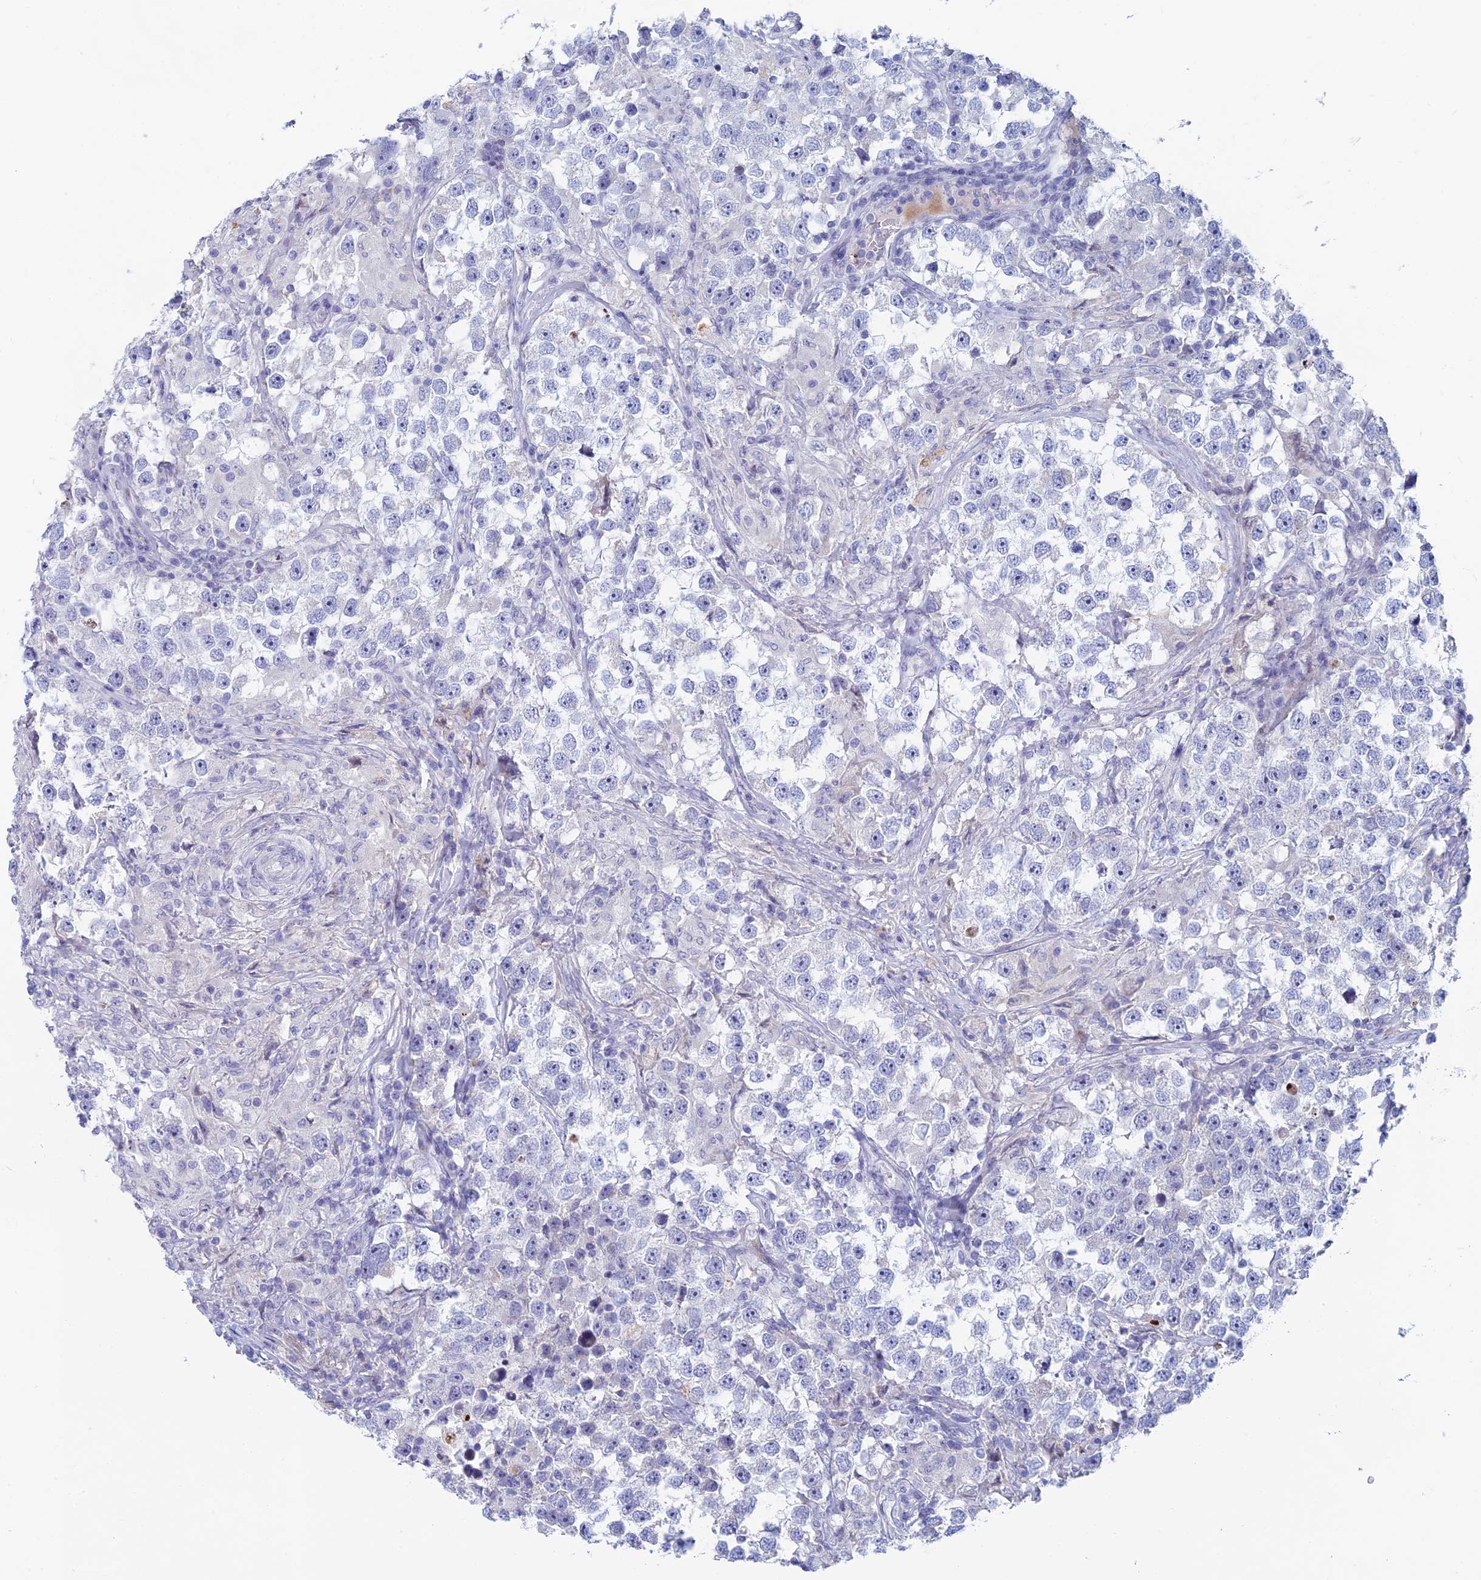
{"staining": {"intensity": "negative", "quantity": "none", "location": "none"}, "tissue": "testis cancer", "cell_type": "Tumor cells", "image_type": "cancer", "snomed": [{"axis": "morphology", "description": "Seminoma, NOS"}, {"axis": "topography", "description": "Testis"}], "caption": "Tumor cells are negative for brown protein staining in testis seminoma.", "gene": "REXO5", "patient": {"sex": "male", "age": 46}}